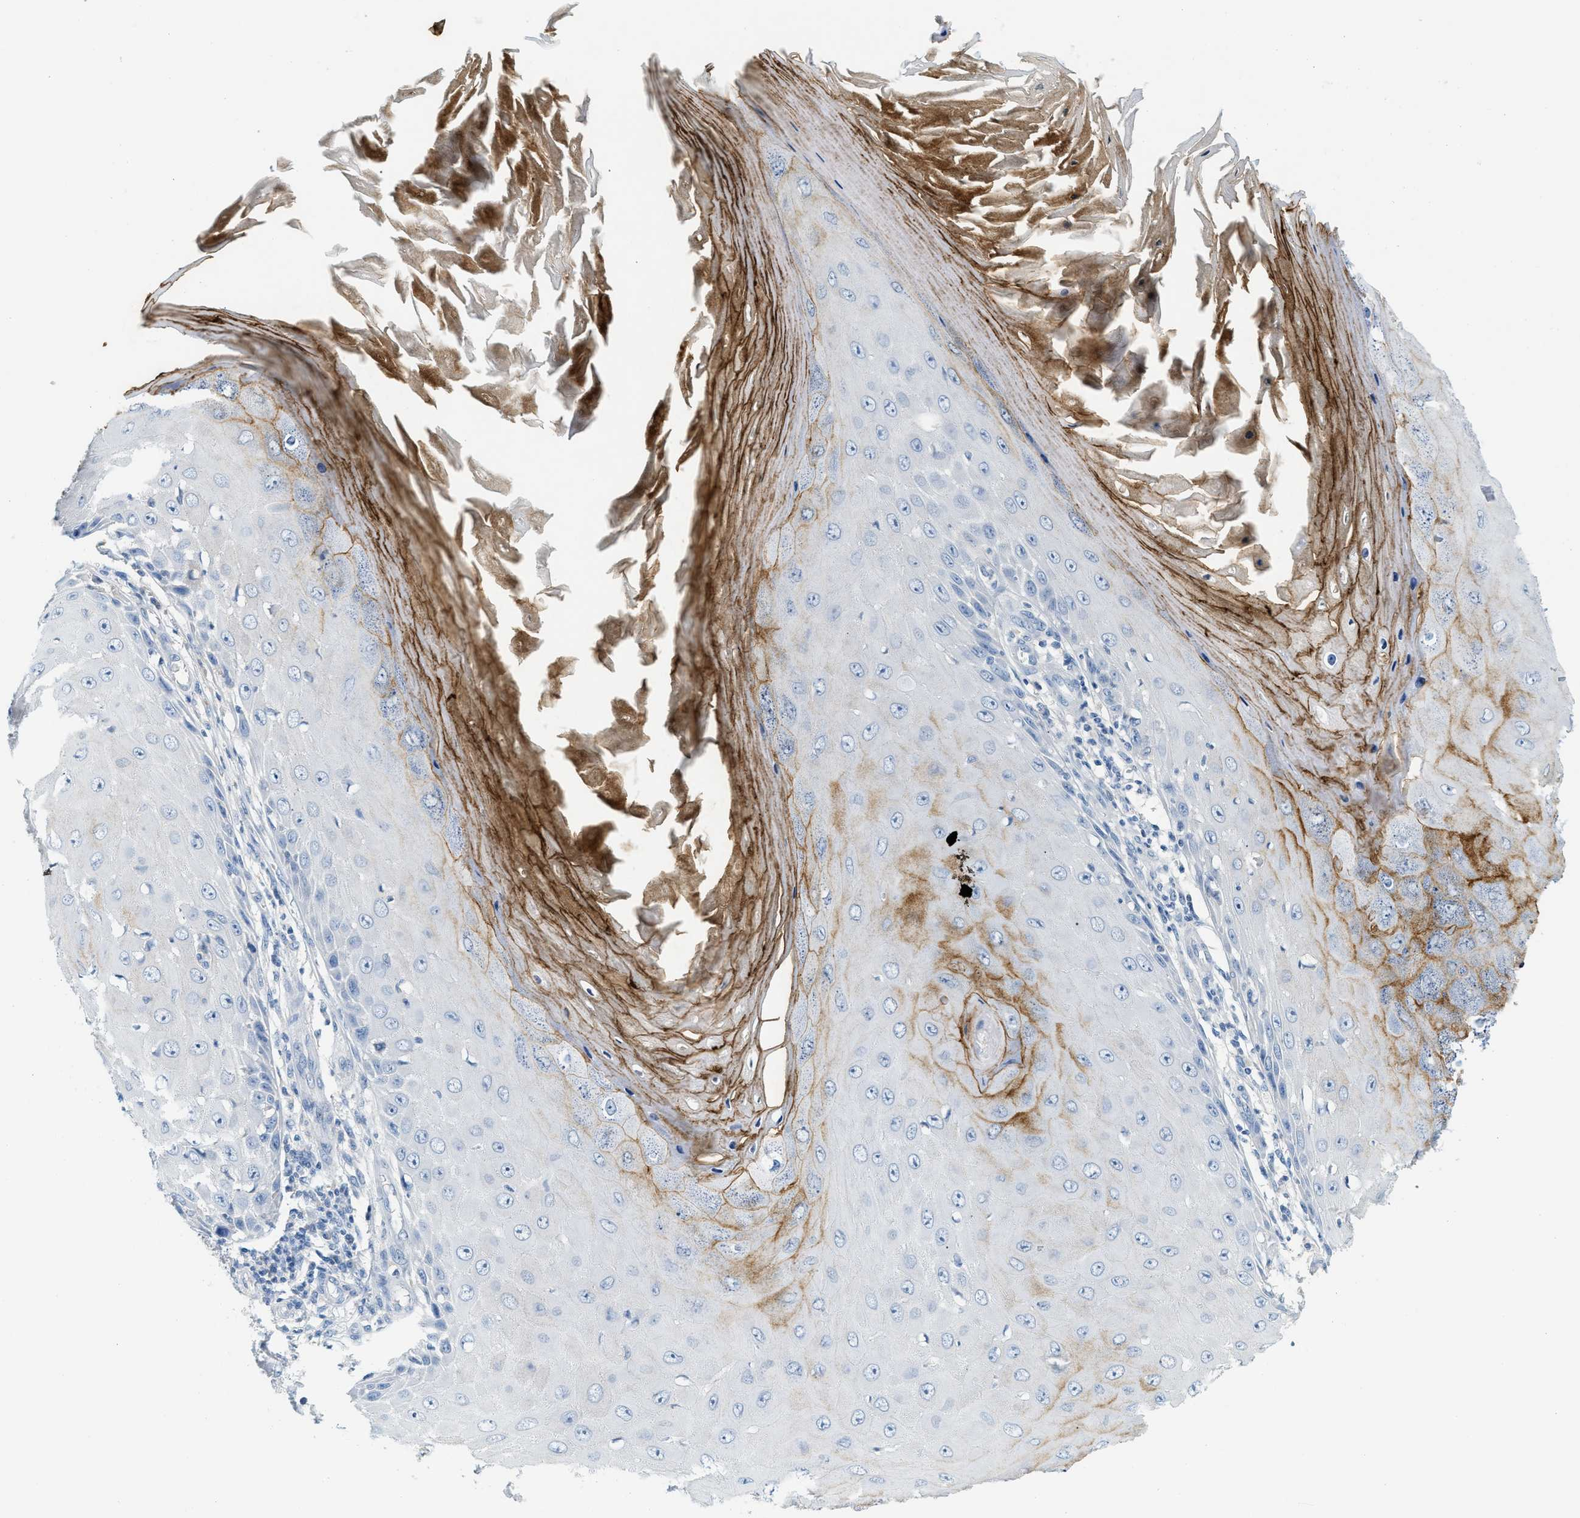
{"staining": {"intensity": "negative", "quantity": "none", "location": "none"}, "tissue": "skin cancer", "cell_type": "Tumor cells", "image_type": "cancer", "snomed": [{"axis": "morphology", "description": "Squamous cell carcinoma, NOS"}, {"axis": "topography", "description": "Skin"}], "caption": "There is no significant staining in tumor cells of skin cancer. Nuclei are stained in blue.", "gene": "LCN2", "patient": {"sex": "female", "age": 73}}